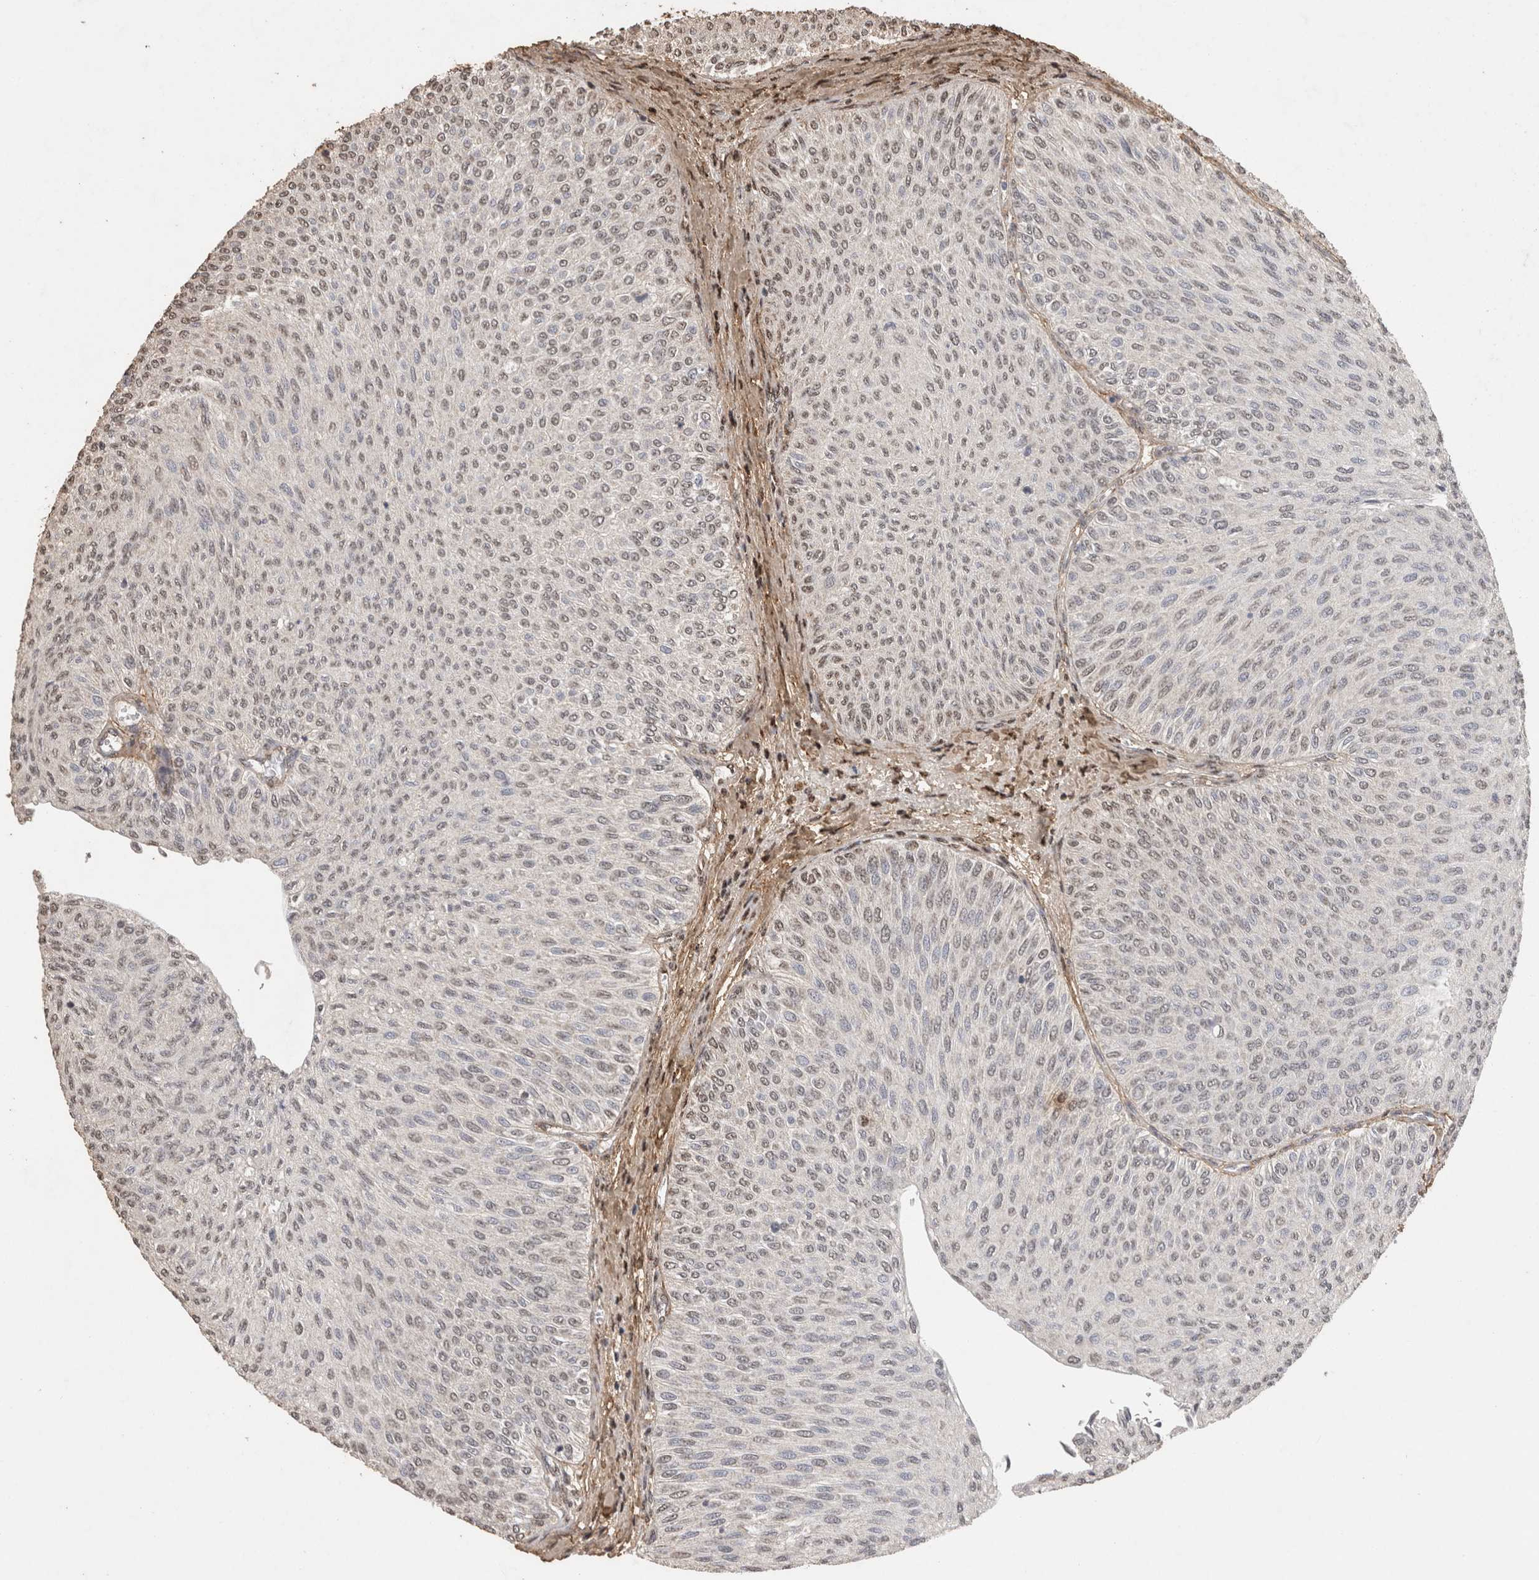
{"staining": {"intensity": "negative", "quantity": "none", "location": "none"}, "tissue": "urothelial cancer", "cell_type": "Tumor cells", "image_type": "cancer", "snomed": [{"axis": "morphology", "description": "Urothelial carcinoma, Low grade"}, {"axis": "topography", "description": "Urinary bladder"}], "caption": "An image of urothelial carcinoma (low-grade) stained for a protein displays no brown staining in tumor cells. The staining was performed using DAB (3,3'-diaminobenzidine) to visualize the protein expression in brown, while the nuclei were stained in blue with hematoxylin (Magnification: 20x).", "gene": "C1QTNF5", "patient": {"sex": "male", "age": 78}}